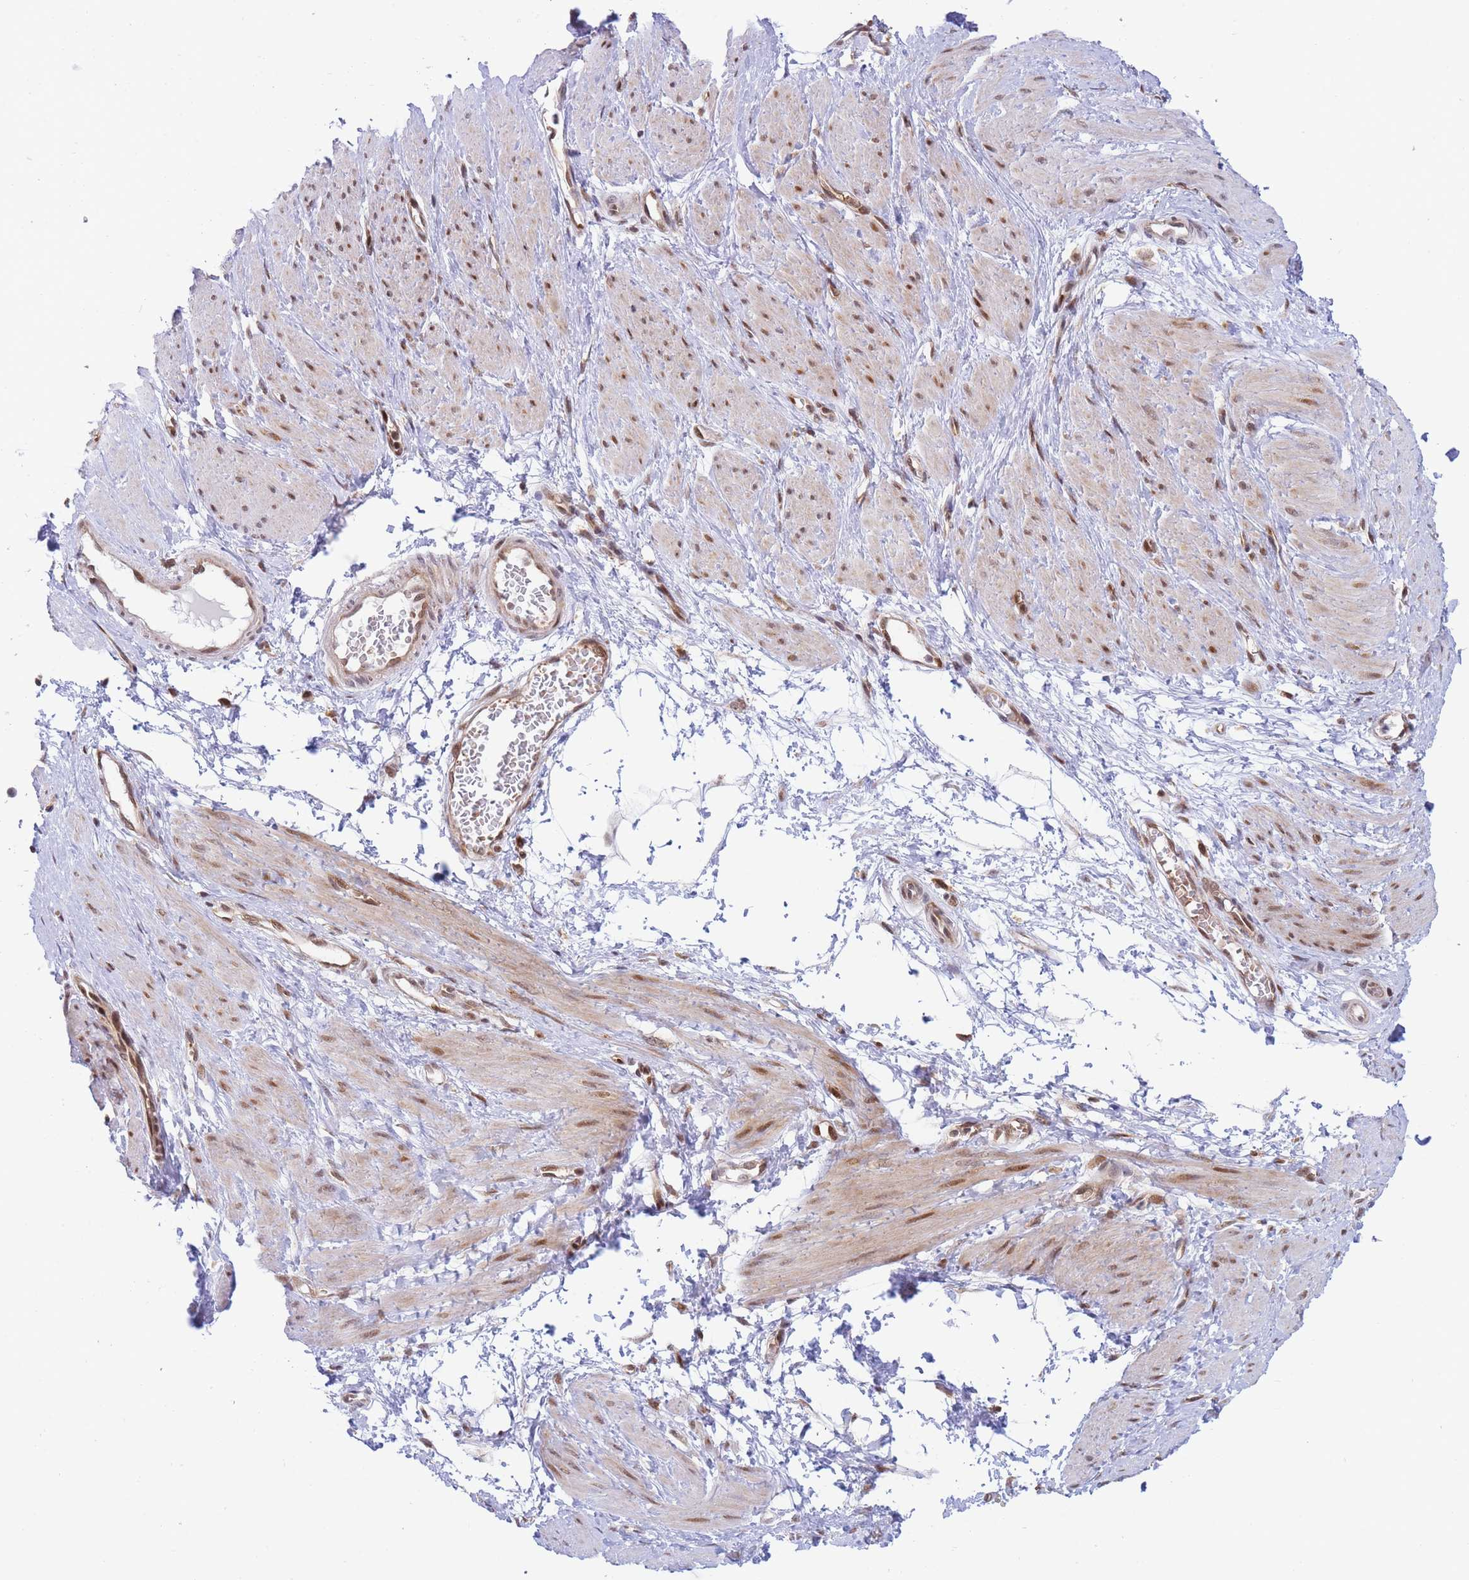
{"staining": {"intensity": "moderate", "quantity": "25%-75%", "location": "nuclear"}, "tissue": "smooth muscle", "cell_type": "Smooth muscle cells", "image_type": "normal", "snomed": [{"axis": "morphology", "description": "Normal tissue, NOS"}, {"axis": "topography", "description": "Smooth muscle"}, {"axis": "topography", "description": "Uterus"}], "caption": "About 25%-75% of smooth muscle cells in normal smooth muscle show moderate nuclear protein staining as visualized by brown immunohistochemical staining.", "gene": "BOD1L1", "patient": {"sex": "female", "age": 39}}